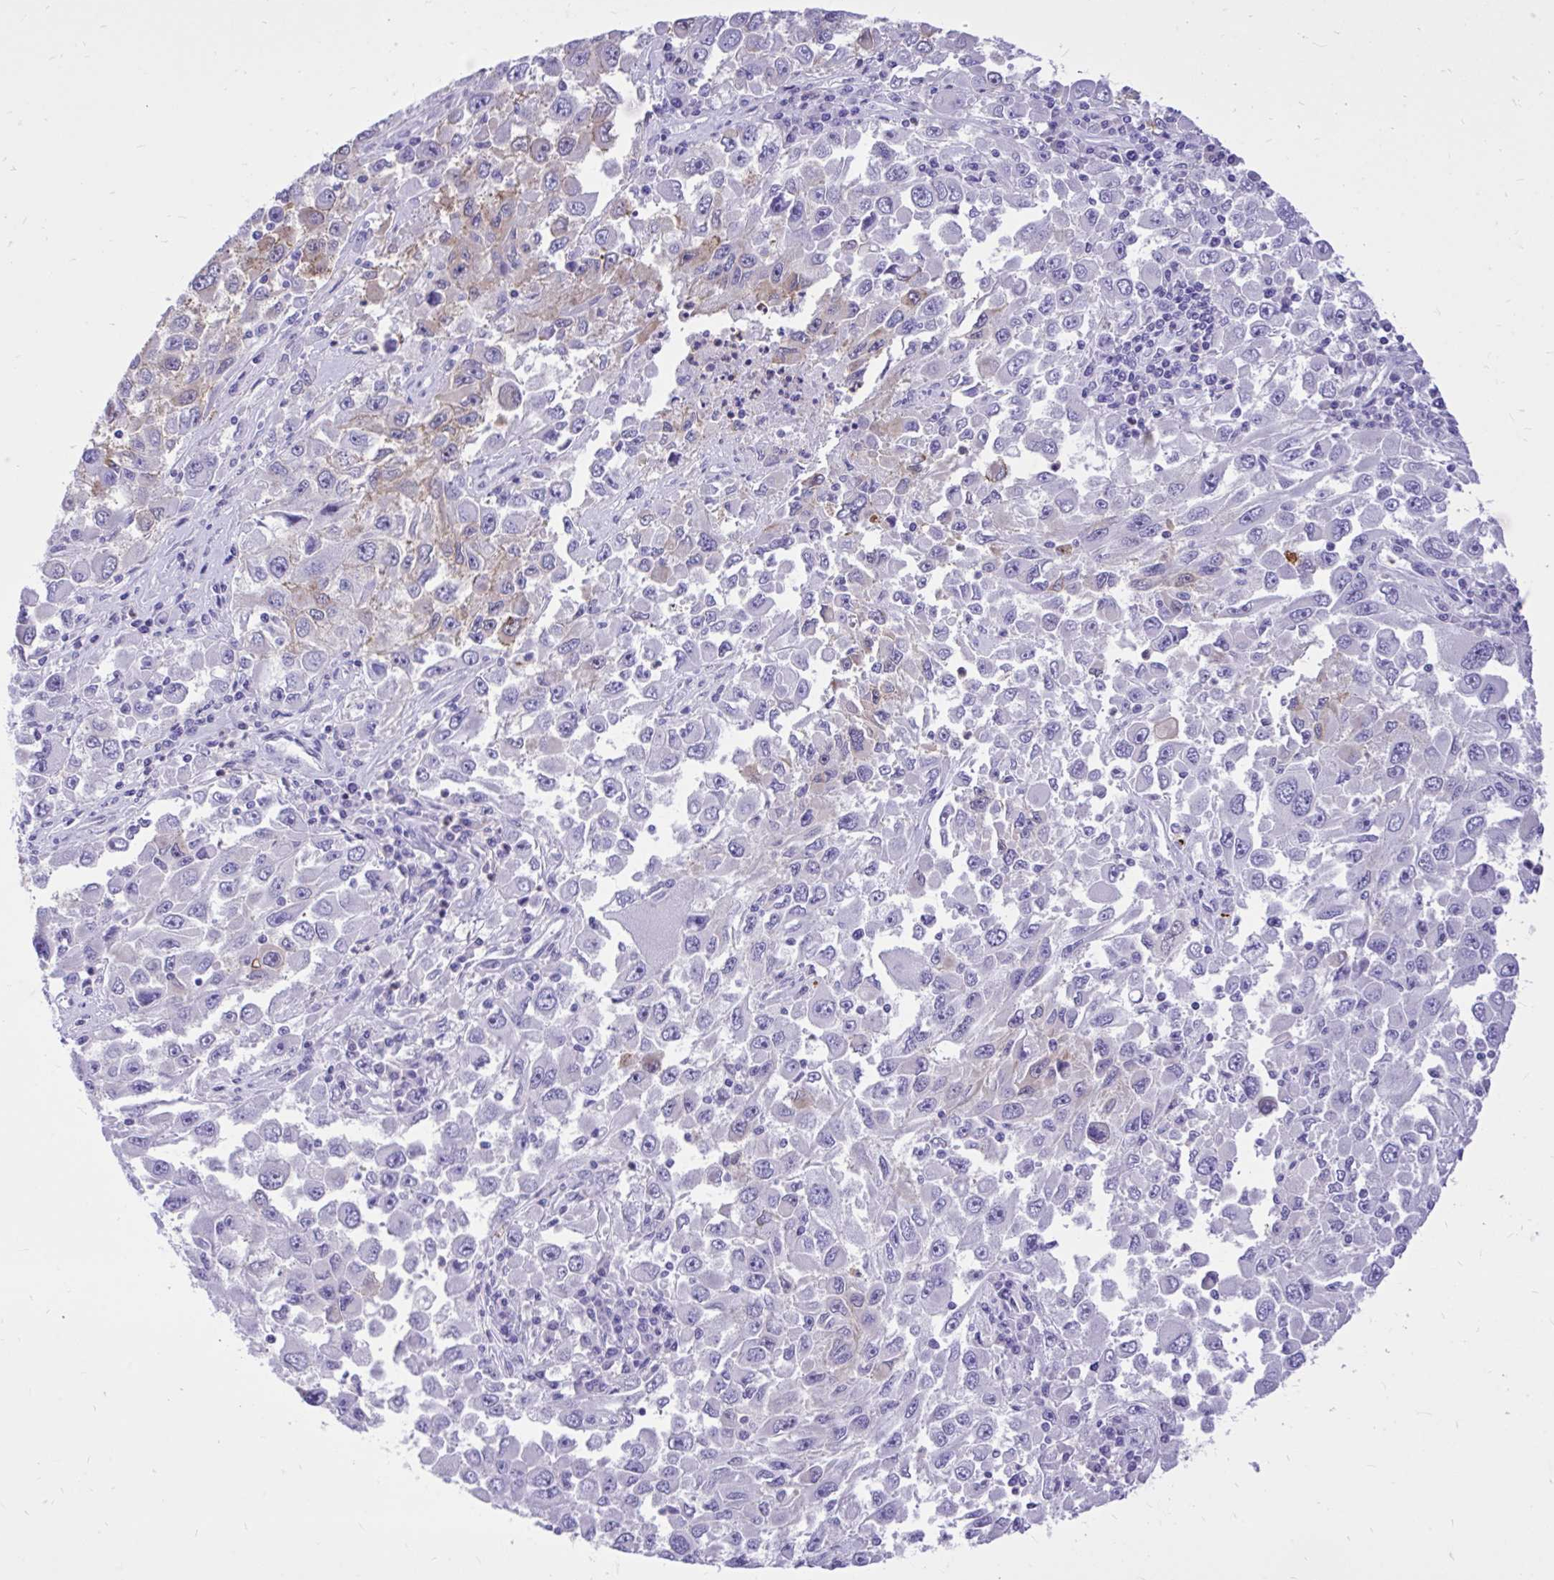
{"staining": {"intensity": "moderate", "quantity": "<25%", "location": "cytoplasmic/membranous"}, "tissue": "melanoma", "cell_type": "Tumor cells", "image_type": "cancer", "snomed": [{"axis": "morphology", "description": "Malignant melanoma, Metastatic site"}, {"axis": "topography", "description": "Lymph node"}], "caption": "High-magnification brightfield microscopy of malignant melanoma (metastatic site) stained with DAB (3,3'-diaminobenzidine) (brown) and counterstained with hematoxylin (blue). tumor cells exhibit moderate cytoplasmic/membranous staining is identified in approximately<25% of cells.", "gene": "TLR7", "patient": {"sex": "female", "age": 67}}